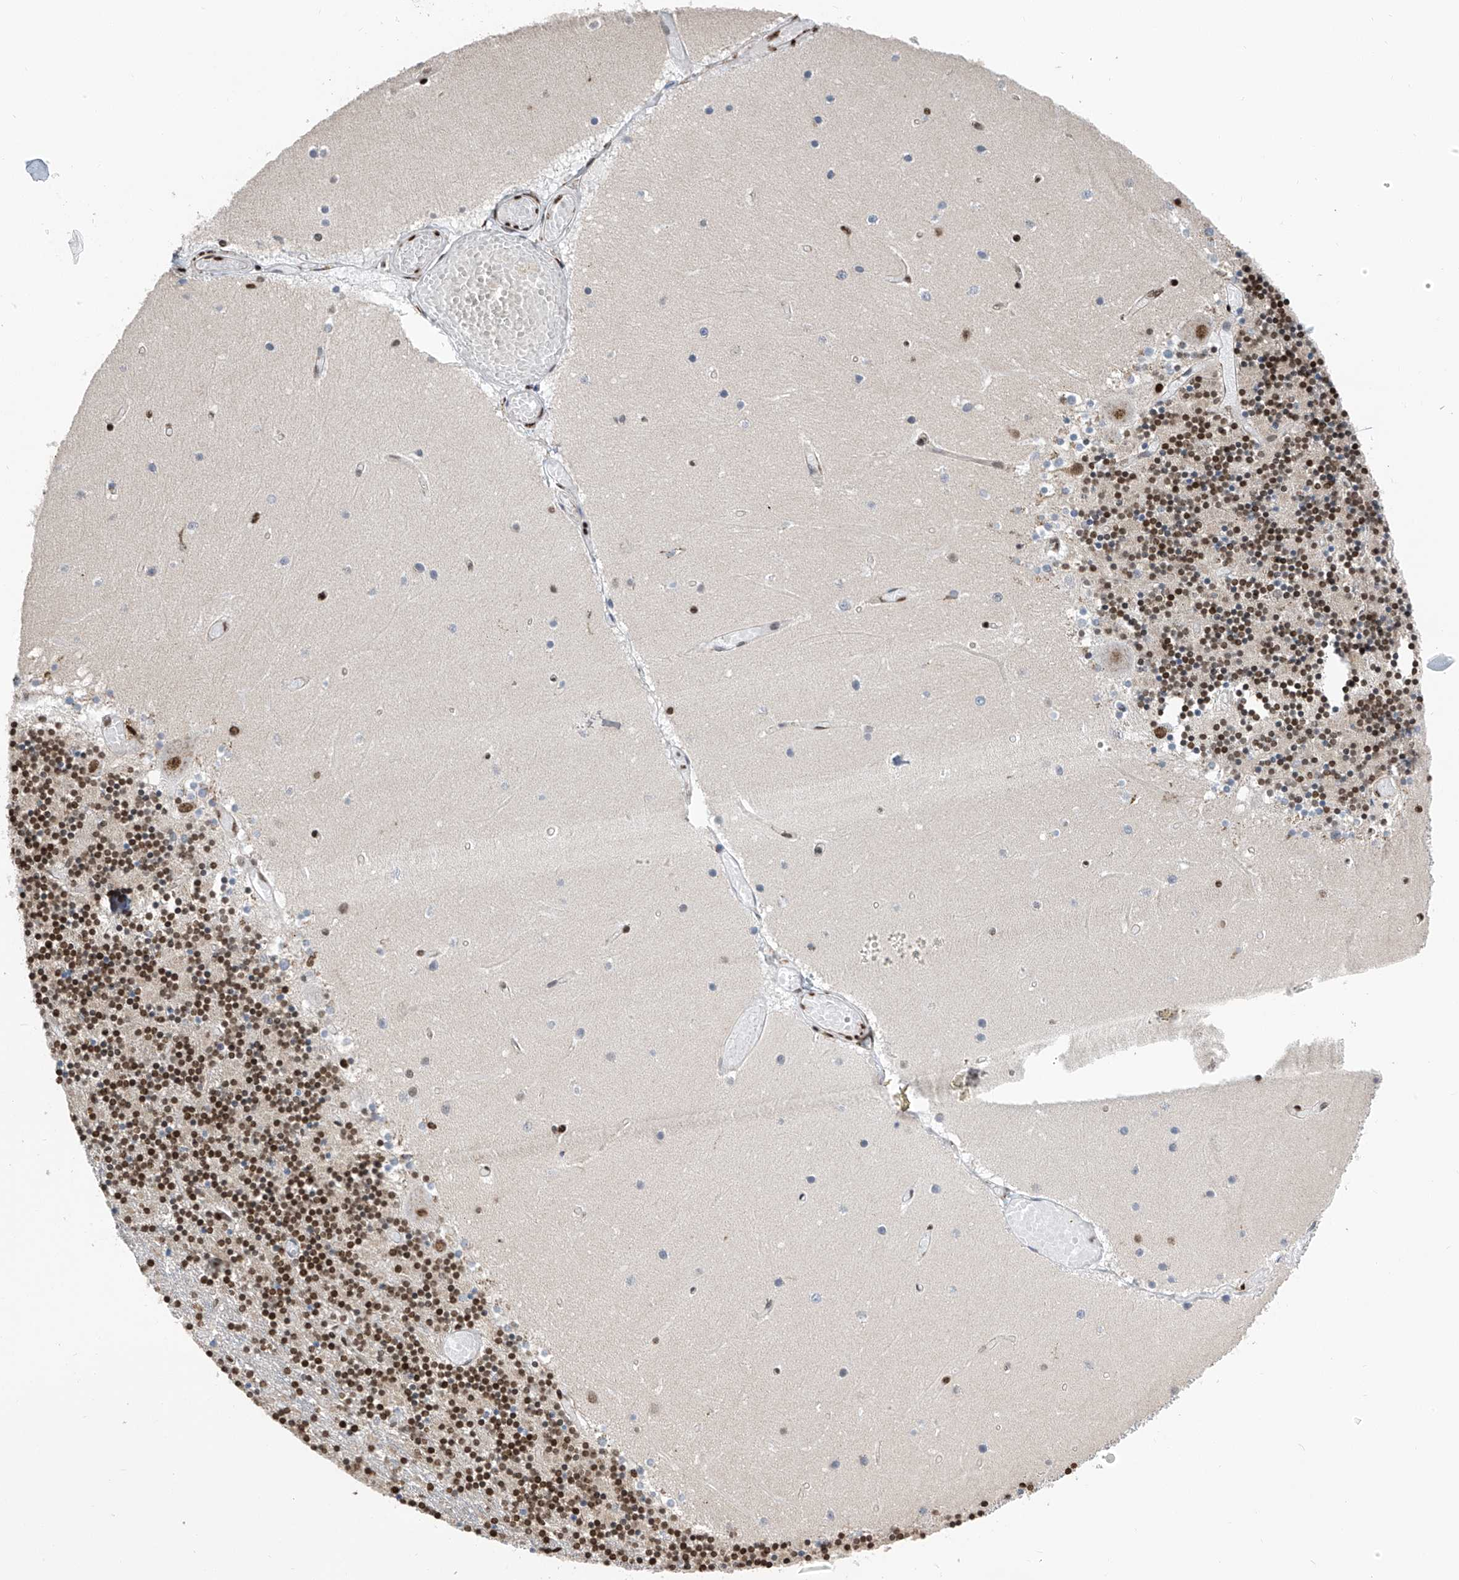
{"staining": {"intensity": "strong", "quantity": ">75%", "location": "nuclear"}, "tissue": "cerebellum", "cell_type": "Cells in granular layer", "image_type": "normal", "snomed": [{"axis": "morphology", "description": "Normal tissue, NOS"}, {"axis": "topography", "description": "Cerebellum"}], "caption": "This photomicrograph exhibits immunohistochemistry staining of benign human cerebellum, with high strong nuclear positivity in about >75% of cells in granular layer.", "gene": "APLF", "patient": {"sex": "female", "age": 28}}